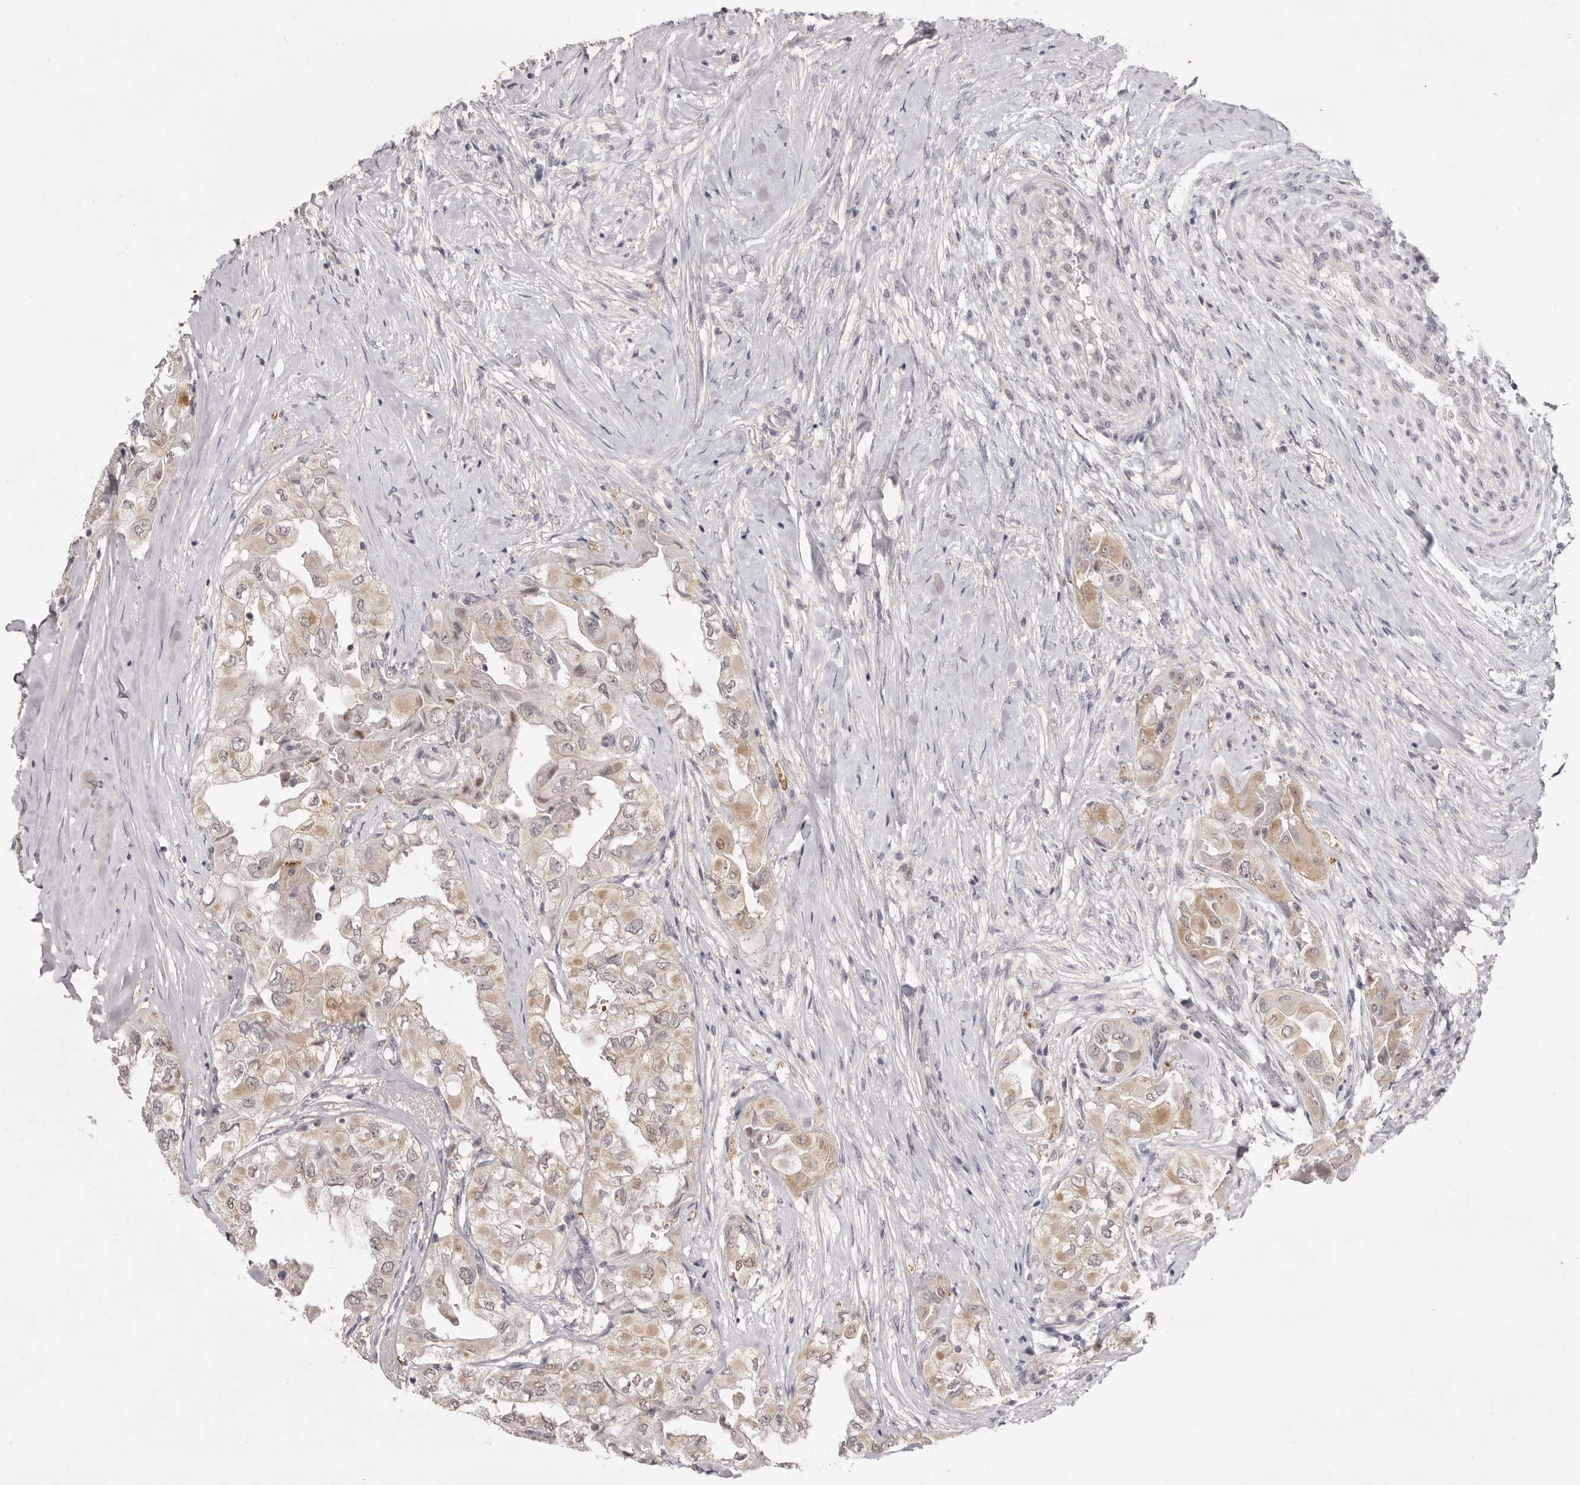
{"staining": {"intensity": "moderate", "quantity": "25%-75%", "location": "cytoplasmic/membranous"}, "tissue": "thyroid cancer", "cell_type": "Tumor cells", "image_type": "cancer", "snomed": [{"axis": "morphology", "description": "Papillary adenocarcinoma, NOS"}, {"axis": "topography", "description": "Thyroid gland"}], "caption": "This is a histology image of immunohistochemistry staining of thyroid cancer, which shows moderate staining in the cytoplasmic/membranous of tumor cells.", "gene": "TADA1", "patient": {"sex": "female", "age": 59}}